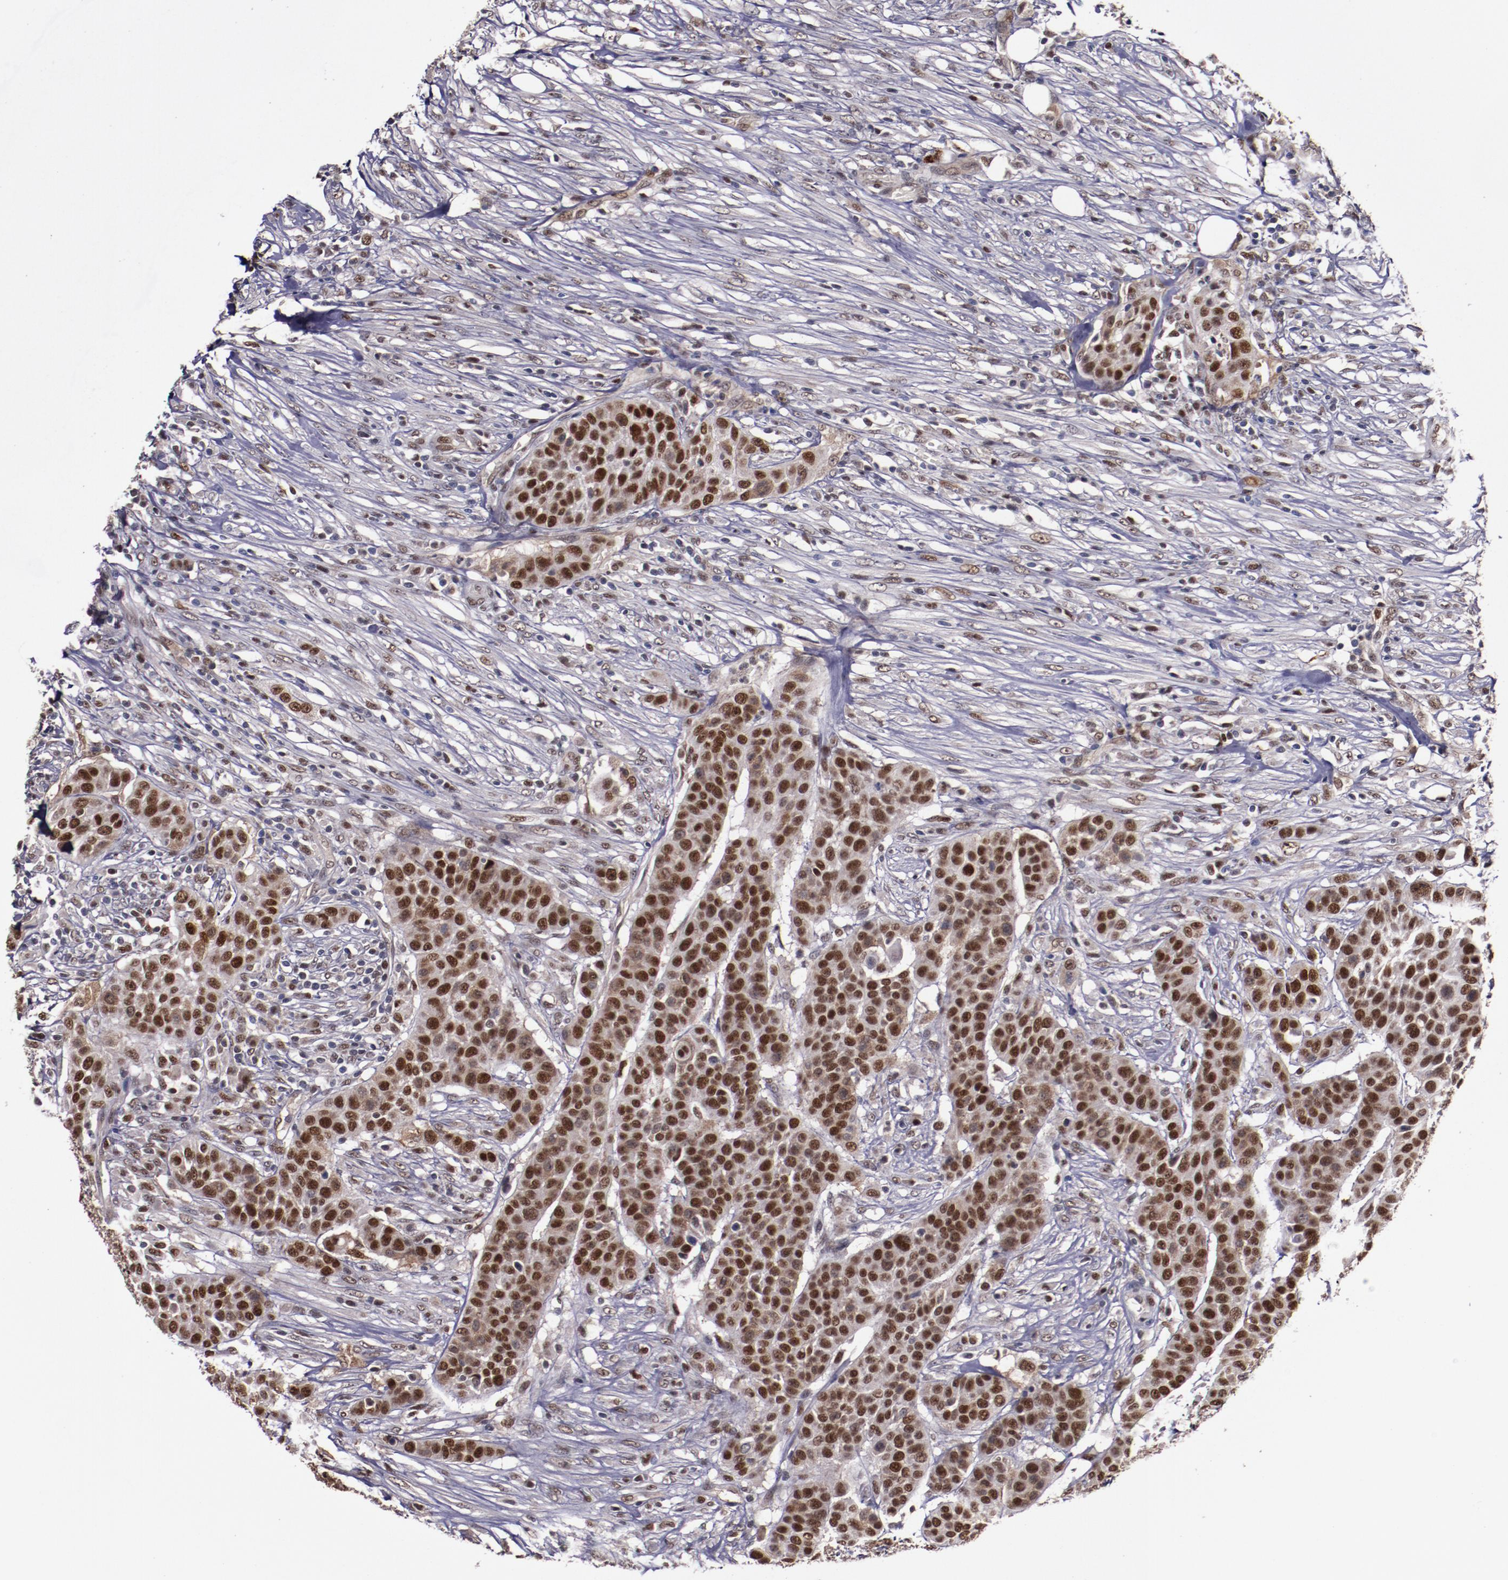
{"staining": {"intensity": "strong", "quantity": ">75%", "location": "cytoplasmic/membranous,nuclear"}, "tissue": "urothelial cancer", "cell_type": "Tumor cells", "image_type": "cancer", "snomed": [{"axis": "morphology", "description": "Urothelial carcinoma, High grade"}, {"axis": "topography", "description": "Urinary bladder"}], "caption": "High-grade urothelial carcinoma tissue reveals strong cytoplasmic/membranous and nuclear positivity in approximately >75% of tumor cells Nuclei are stained in blue.", "gene": "CHEK2", "patient": {"sex": "male", "age": 74}}